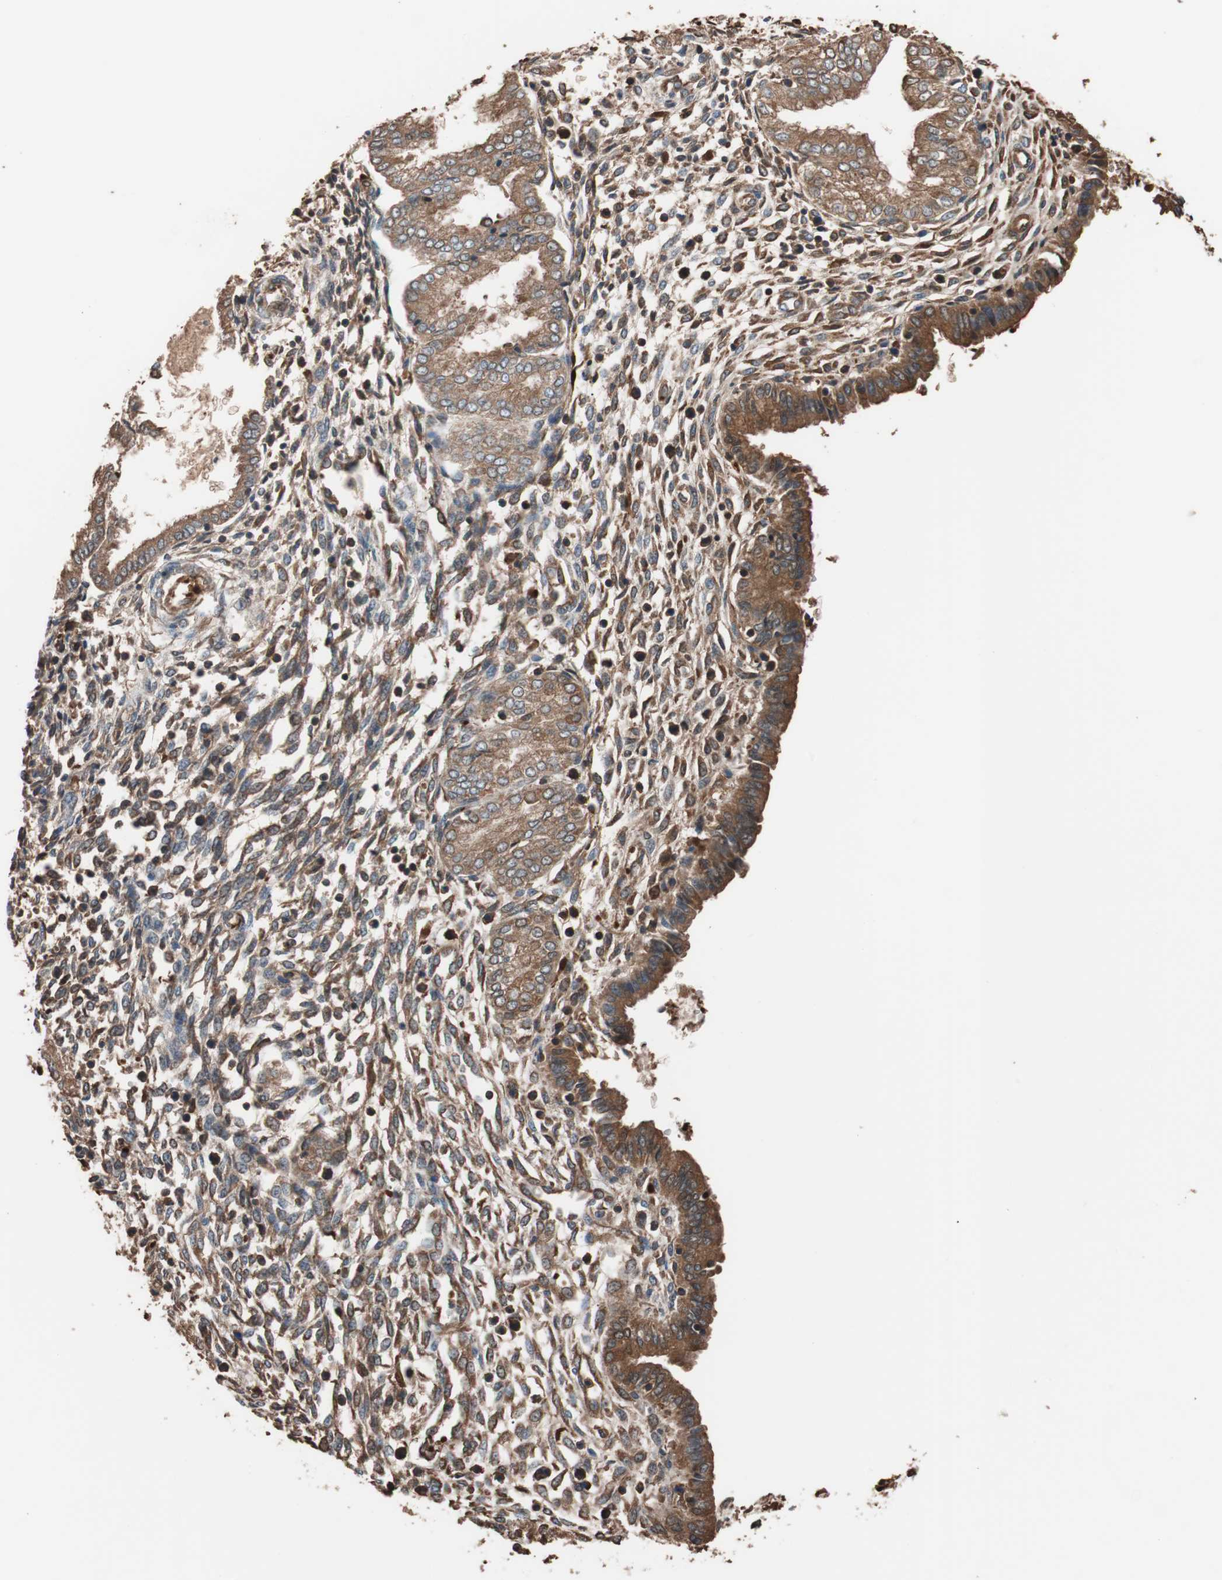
{"staining": {"intensity": "moderate", "quantity": "25%-75%", "location": "cytoplasmic/membranous"}, "tissue": "endometrium", "cell_type": "Cells in endometrial stroma", "image_type": "normal", "snomed": [{"axis": "morphology", "description": "Normal tissue, NOS"}, {"axis": "topography", "description": "Endometrium"}], "caption": "The histopathology image displays immunohistochemical staining of unremarkable endometrium. There is moderate cytoplasmic/membranous staining is appreciated in approximately 25%-75% of cells in endometrial stroma. (DAB (3,3'-diaminobenzidine) IHC with brightfield microscopy, high magnification).", "gene": "GLYCTK", "patient": {"sex": "female", "age": 33}}